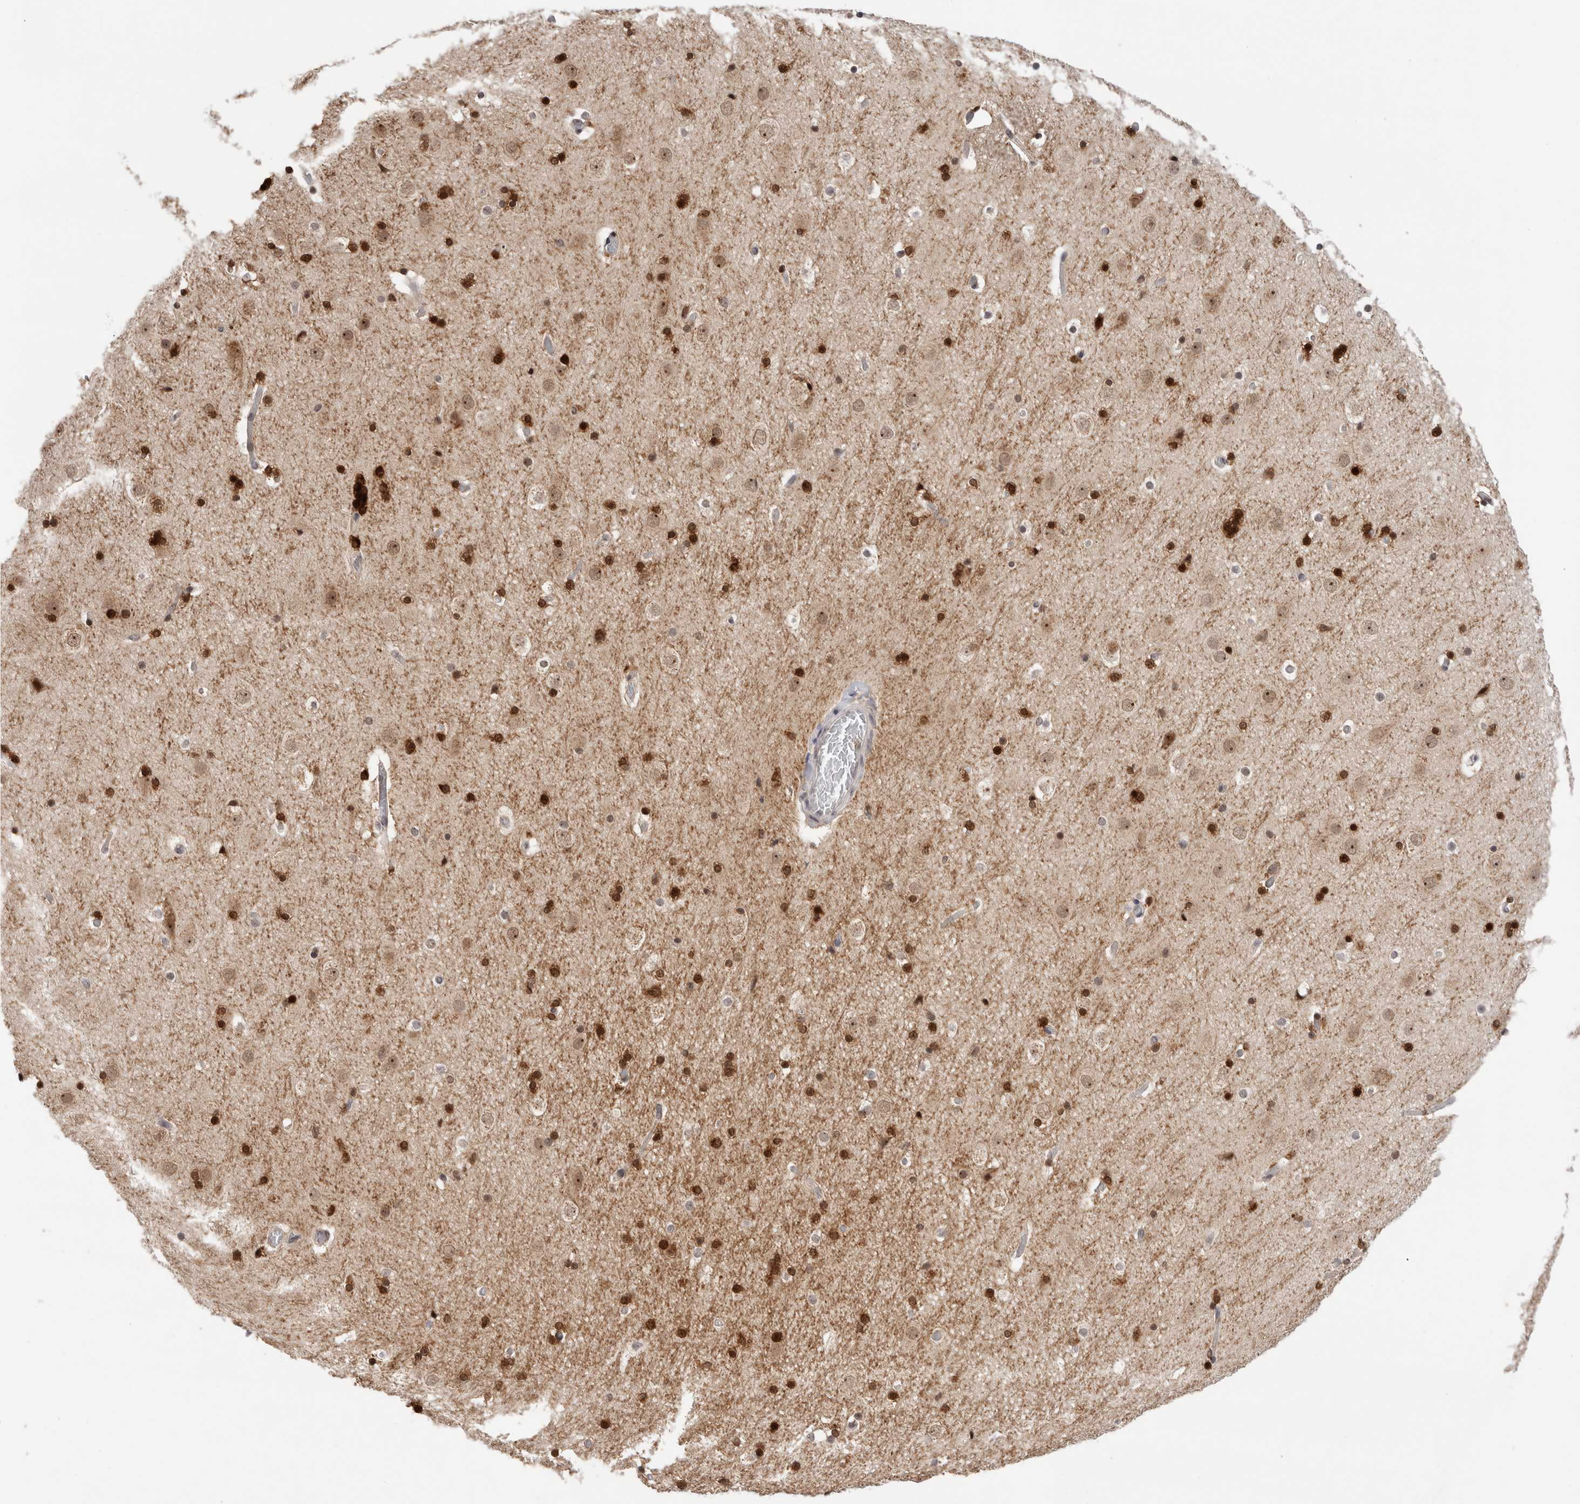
{"staining": {"intensity": "weak", "quantity": ">75%", "location": "nuclear"}, "tissue": "cerebral cortex", "cell_type": "Endothelial cells", "image_type": "normal", "snomed": [{"axis": "morphology", "description": "Normal tissue, NOS"}, {"axis": "topography", "description": "Cerebral cortex"}], "caption": "Endothelial cells exhibit low levels of weak nuclear staining in approximately >75% of cells in normal cerebral cortex.", "gene": "ZNF521", "patient": {"sex": "male", "age": 57}}